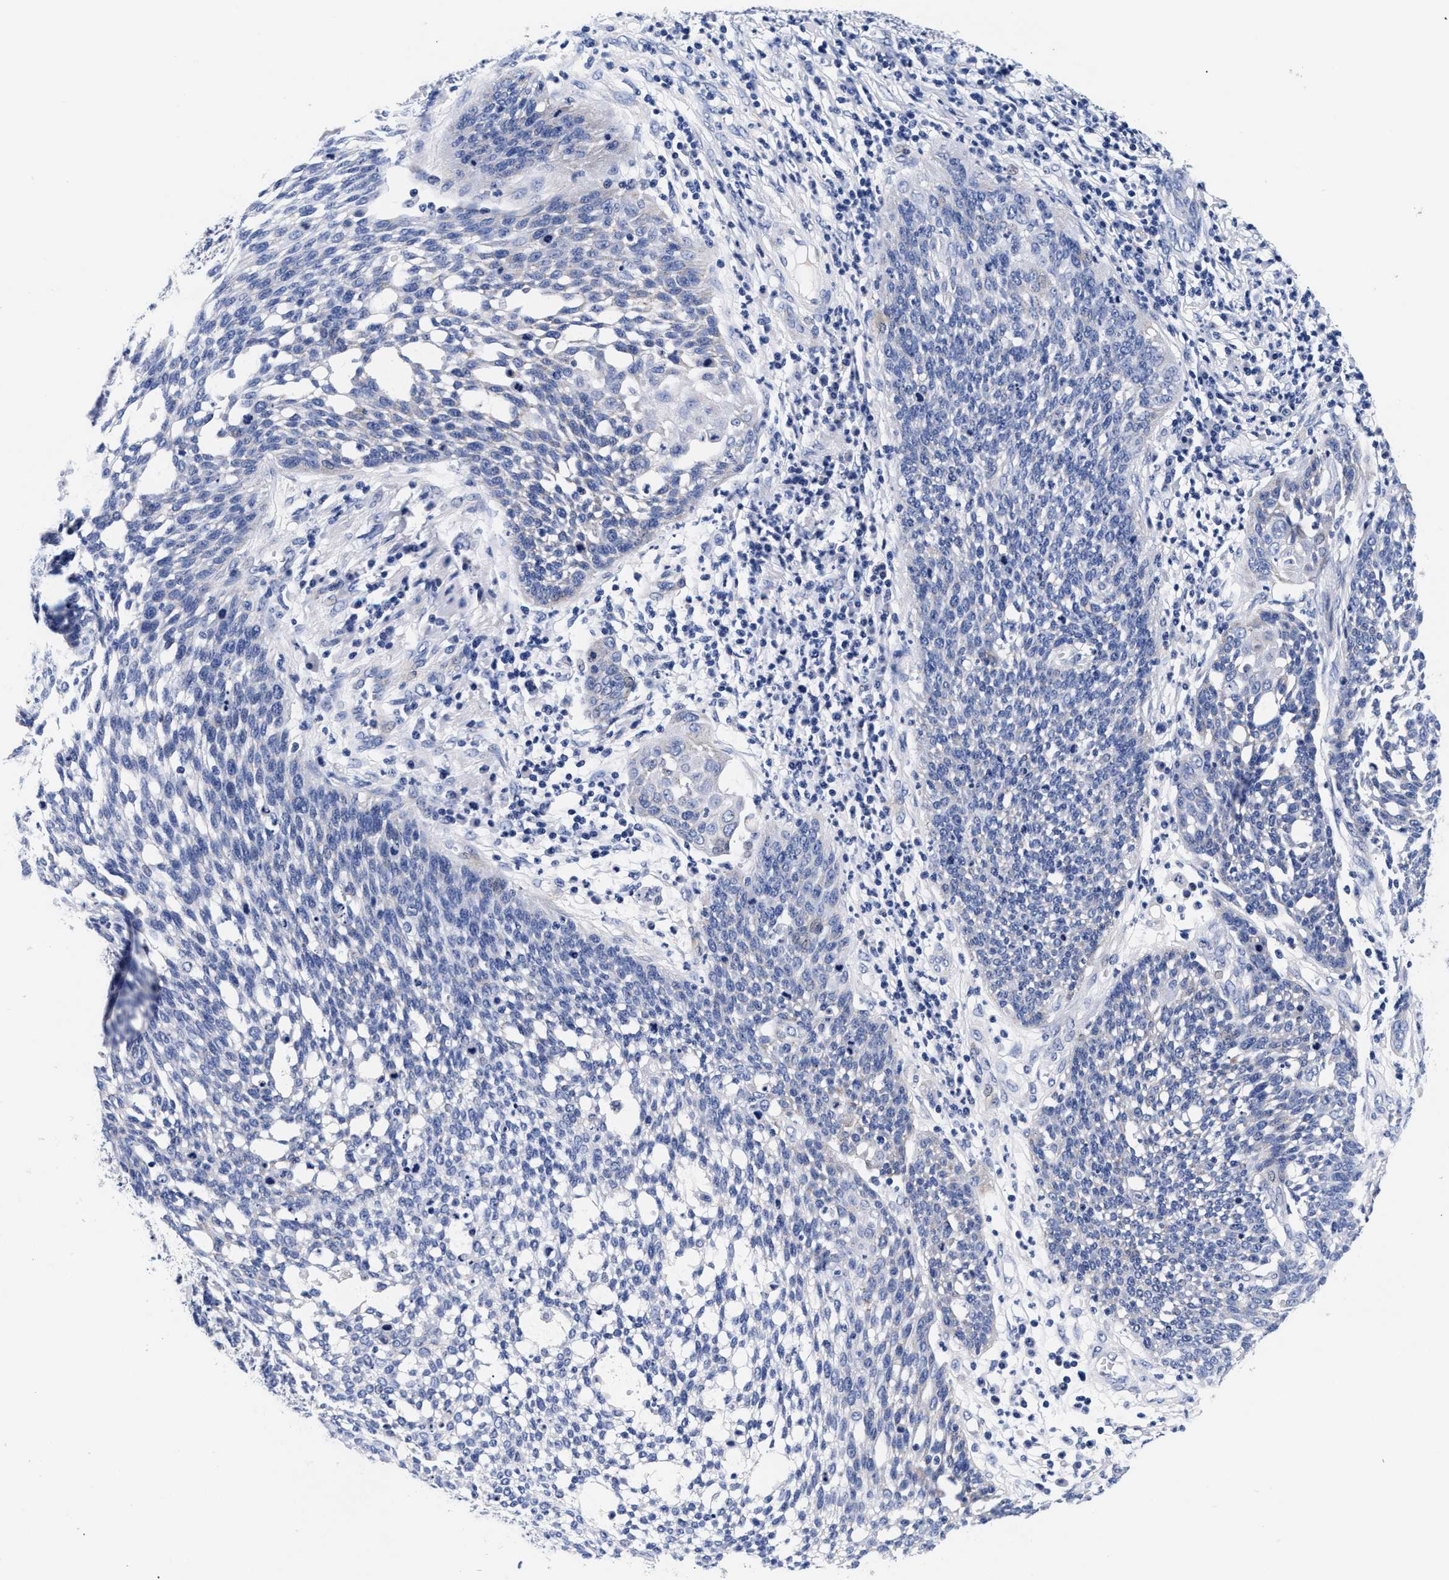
{"staining": {"intensity": "negative", "quantity": "none", "location": "none"}, "tissue": "cervical cancer", "cell_type": "Tumor cells", "image_type": "cancer", "snomed": [{"axis": "morphology", "description": "Squamous cell carcinoma, NOS"}, {"axis": "topography", "description": "Cervix"}], "caption": "Immunohistochemistry image of cervical cancer stained for a protein (brown), which exhibits no staining in tumor cells.", "gene": "RAB3B", "patient": {"sex": "female", "age": 34}}